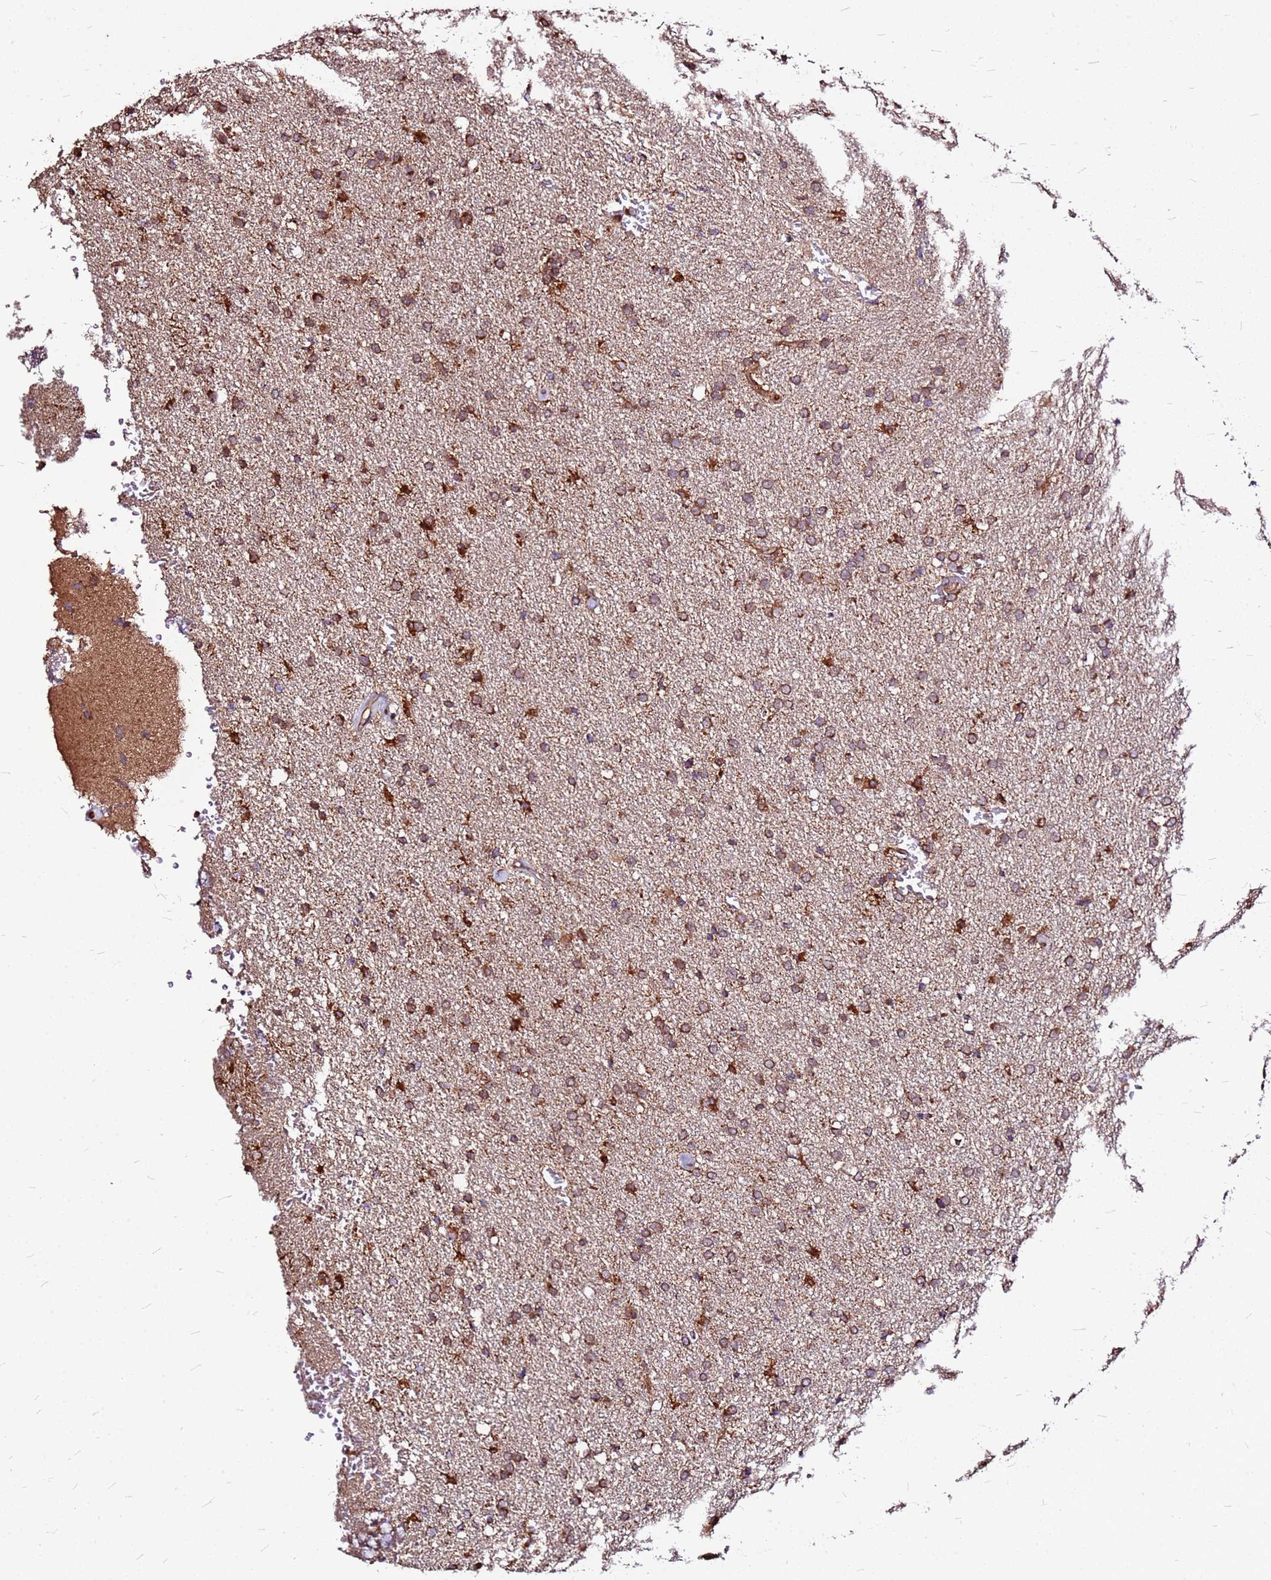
{"staining": {"intensity": "moderate", "quantity": ">75%", "location": "cytoplasmic/membranous"}, "tissue": "glioma", "cell_type": "Tumor cells", "image_type": "cancer", "snomed": [{"axis": "morphology", "description": "Glioma, malignant, High grade"}, {"axis": "topography", "description": "Brain"}], "caption": "Human malignant glioma (high-grade) stained with a protein marker demonstrates moderate staining in tumor cells.", "gene": "LYPLAL1", "patient": {"sex": "male", "age": 72}}